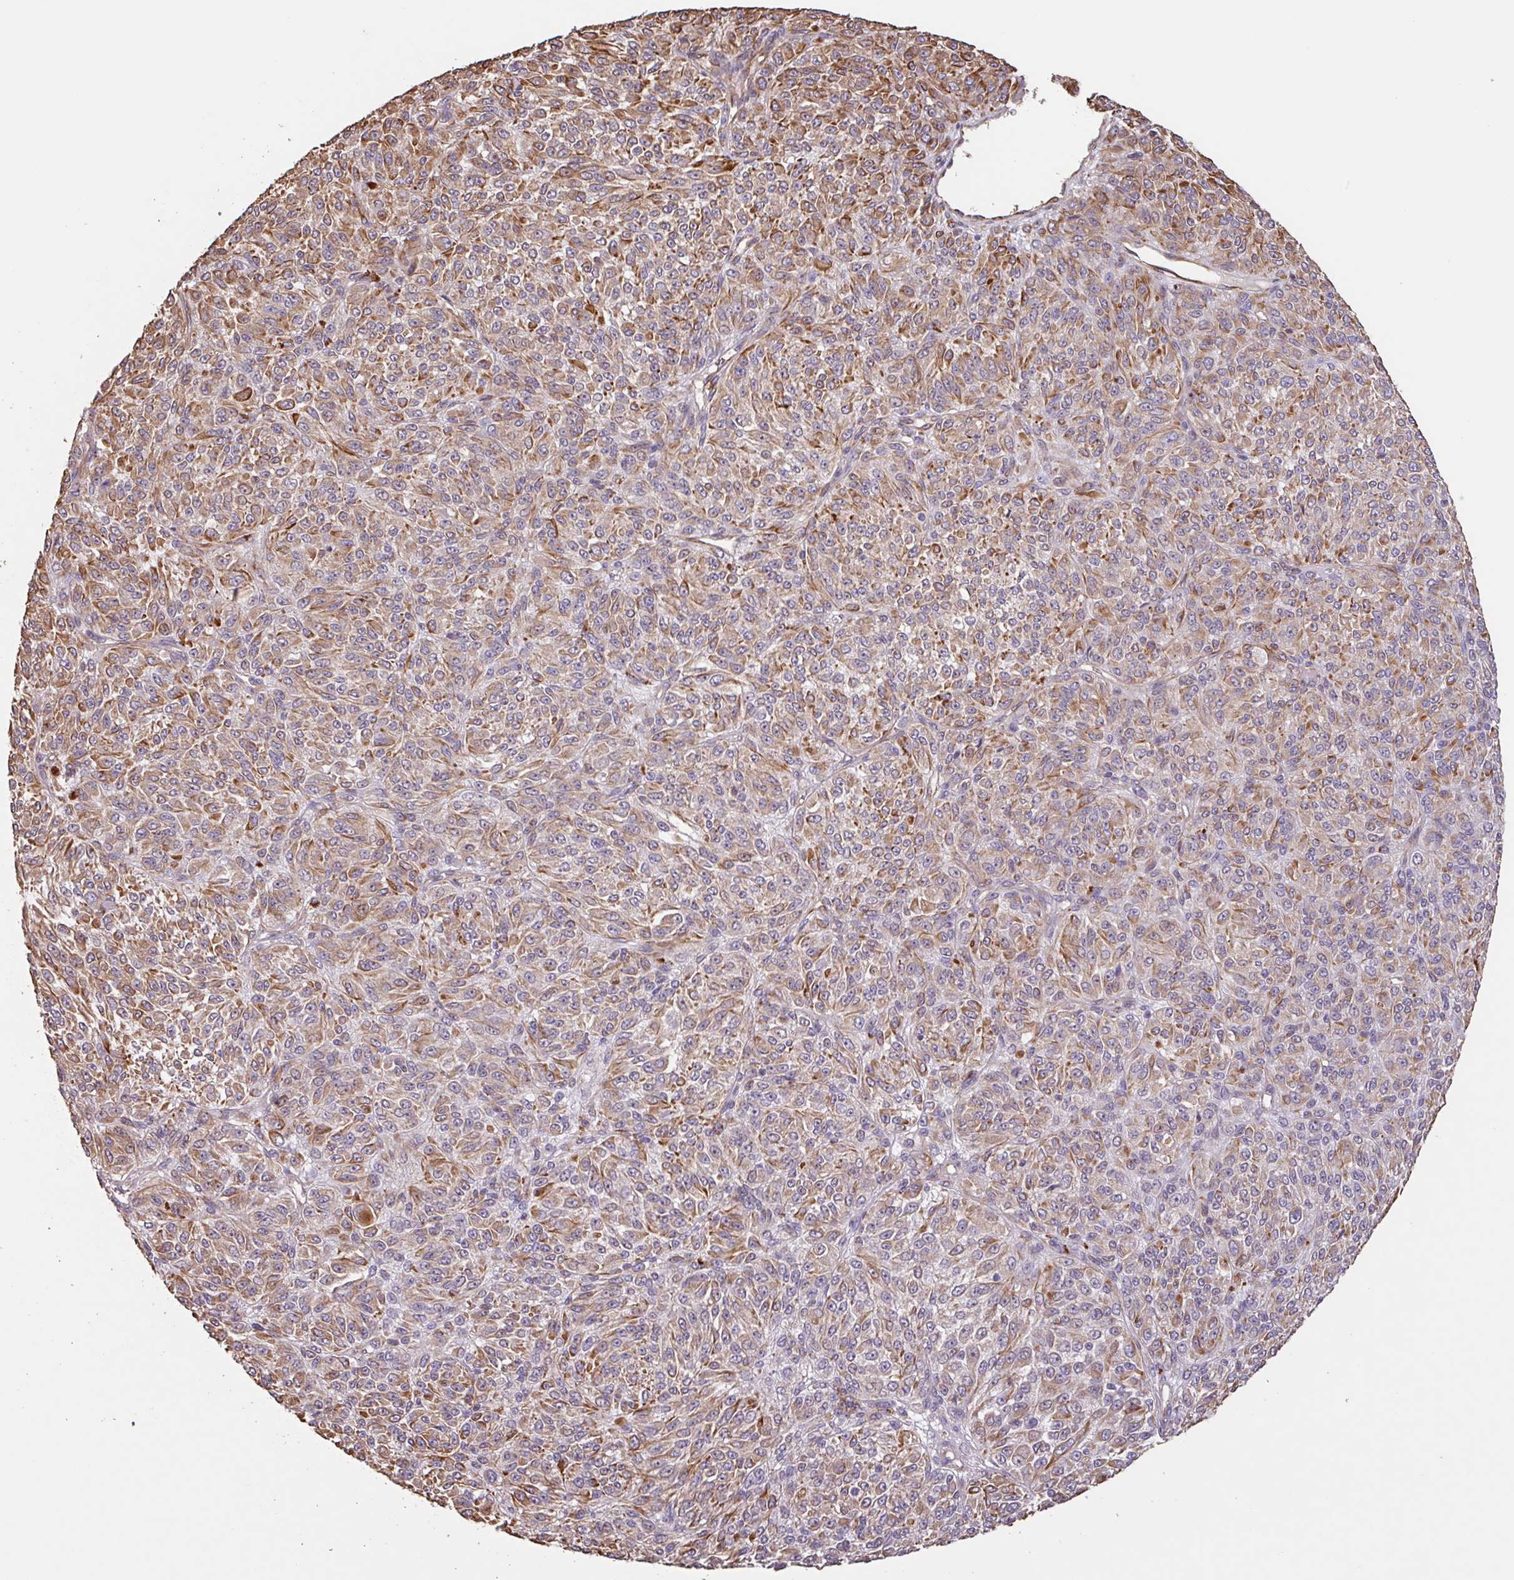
{"staining": {"intensity": "strong", "quantity": ">75%", "location": "cytoplasmic/membranous"}, "tissue": "melanoma", "cell_type": "Tumor cells", "image_type": "cancer", "snomed": [{"axis": "morphology", "description": "Malignant melanoma, Metastatic site"}, {"axis": "topography", "description": "Brain"}], "caption": "Immunohistochemical staining of malignant melanoma (metastatic site) displays strong cytoplasmic/membranous protein staining in about >75% of tumor cells. Immunohistochemistry stains the protein in brown and the nuclei are stained blue.", "gene": "ZNF790", "patient": {"sex": "female", "age": 56}}